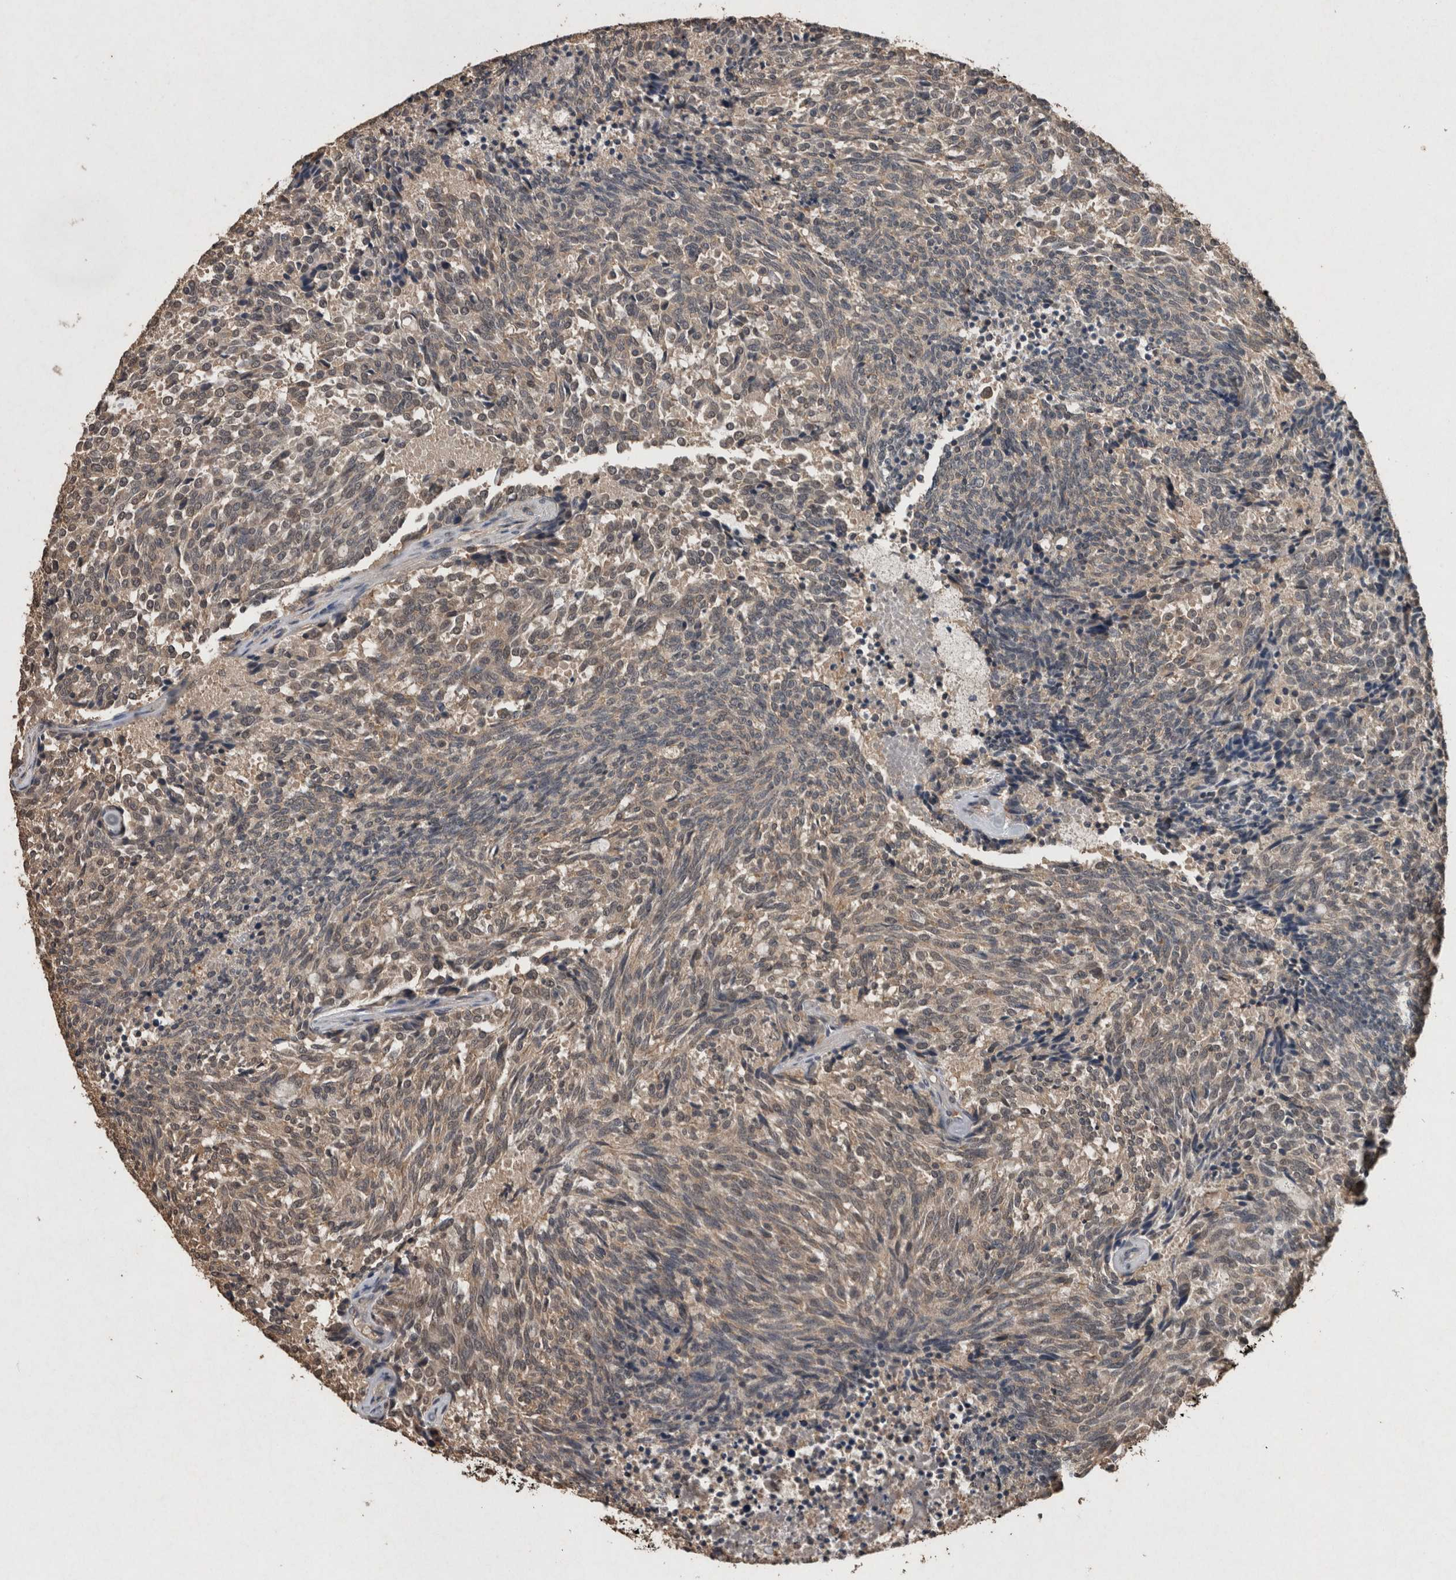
{"staining": {"intensity": "weak", "quantity": ">75%", "location": "cytoplasmic/membranous,nuclear"}, "tissue": "carcinoid", "cell_type": "Tumor cells", "image_type": "cancer", "snomed": [{"axis": "morphology", "description": "Carcinoid, malignant, NOS"}, {"axis": "topography", "description": "Pancreas"}], "caption": "IHC (DAB (3,3'-diaminobenzidine)) staining of human malignant carcinoid exhibits weak cytoplasmic/membranous and nuclear protein expression in approximately >75% of tumor cells.", "gene": "FGFRL1", "patient": {"sex": "female", "age": 54}}